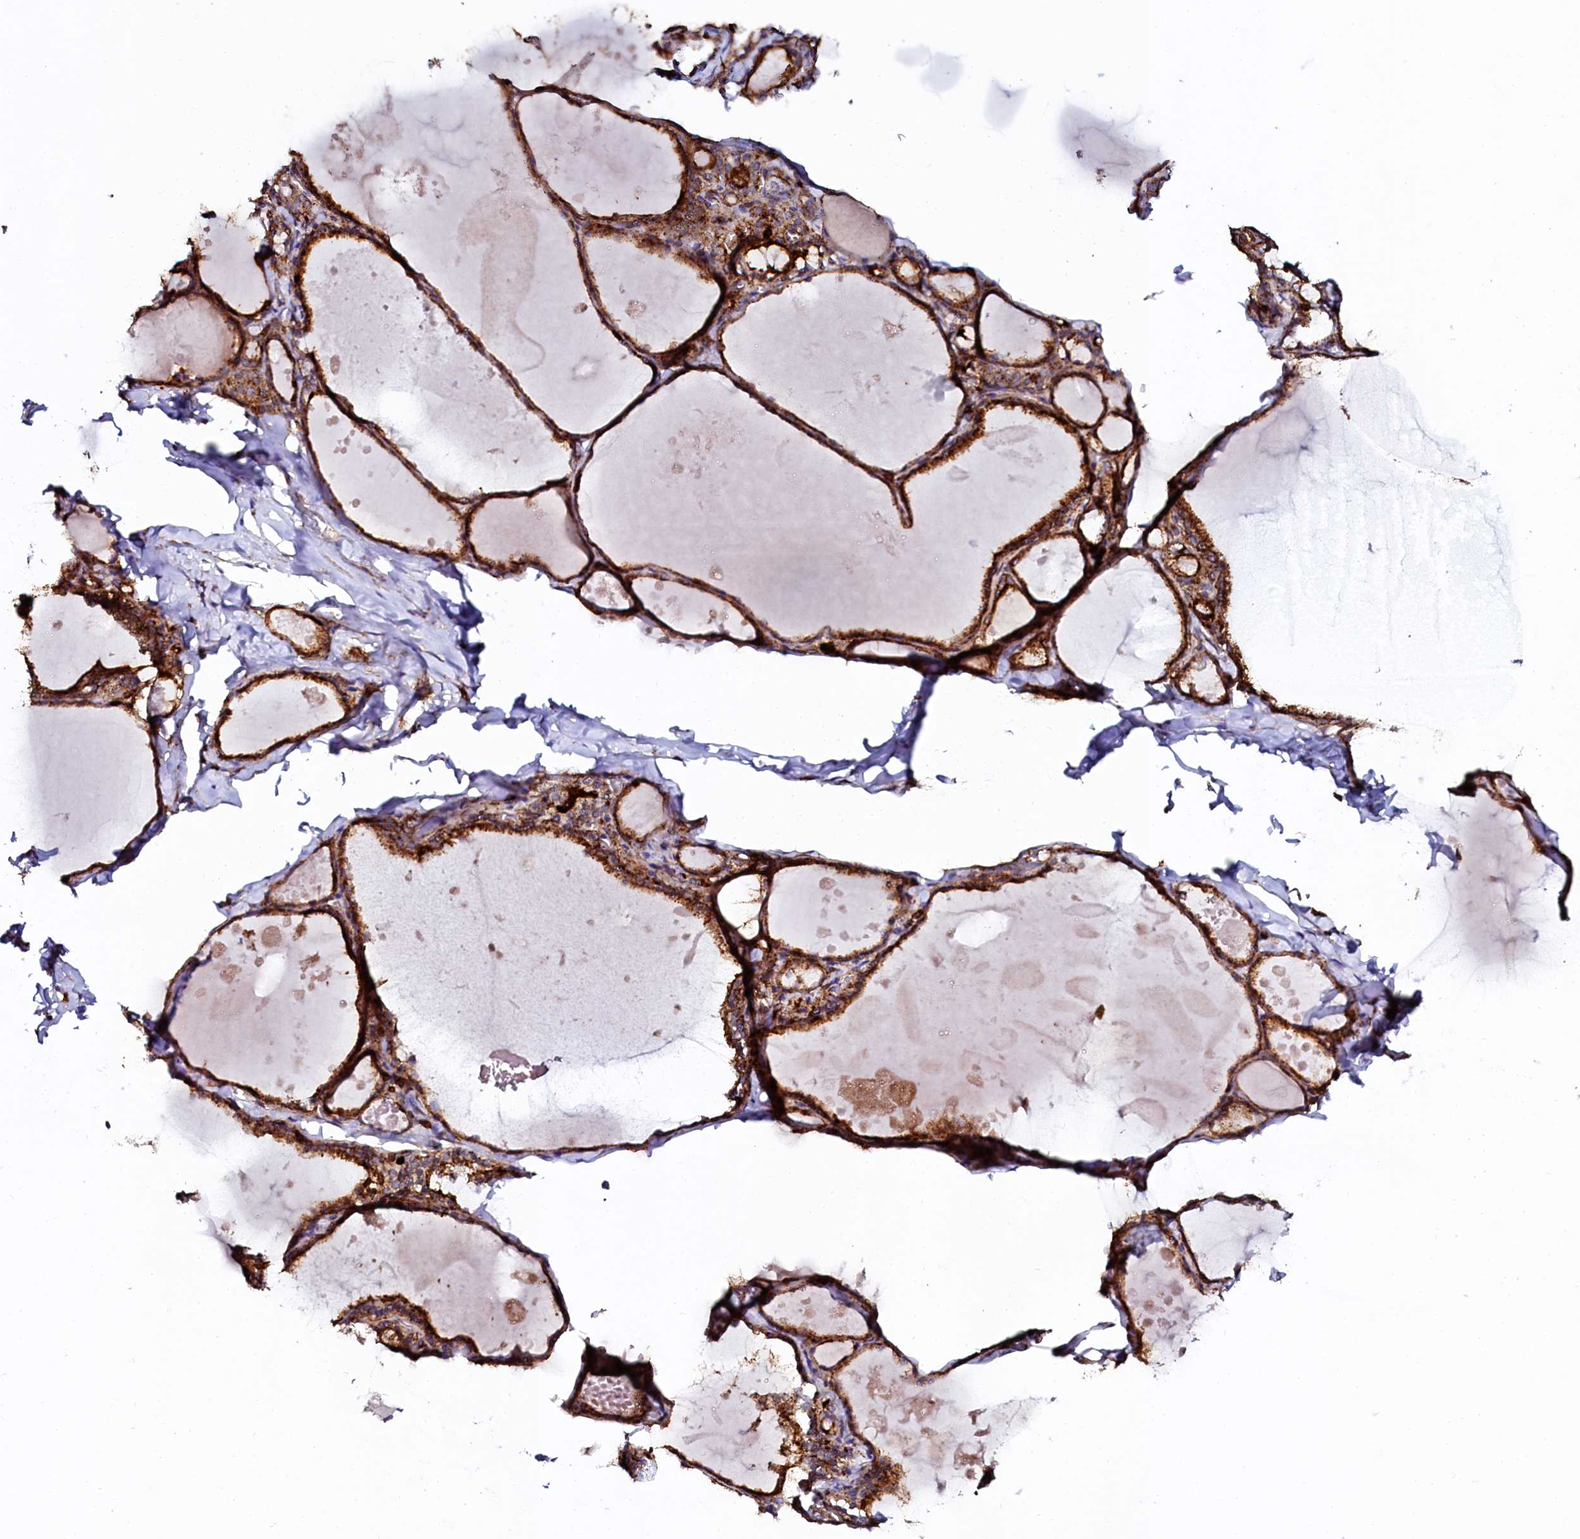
{"staining": {"intensity": "strong", "quantity": ">75%", "location": "cytoplasmic/membranous"}, "tissue": "thyroid gland", "cell_type": "Glandular cells", "image_type": "normal", "snomed": [{"axis": "morphology", "description": "Normal tissue, NOS"}, {"axis": "topography", "description": "Thyroid gland"}], "caption": "Protein expression by immunohistochemistry (IHC) demonstrates strong cytoplasmic/membranous expression in approximately >75% of glandular cells in normal thyroid gland.", "gene": "AAAS", "patient": {"sex": "male", "age": 56}}